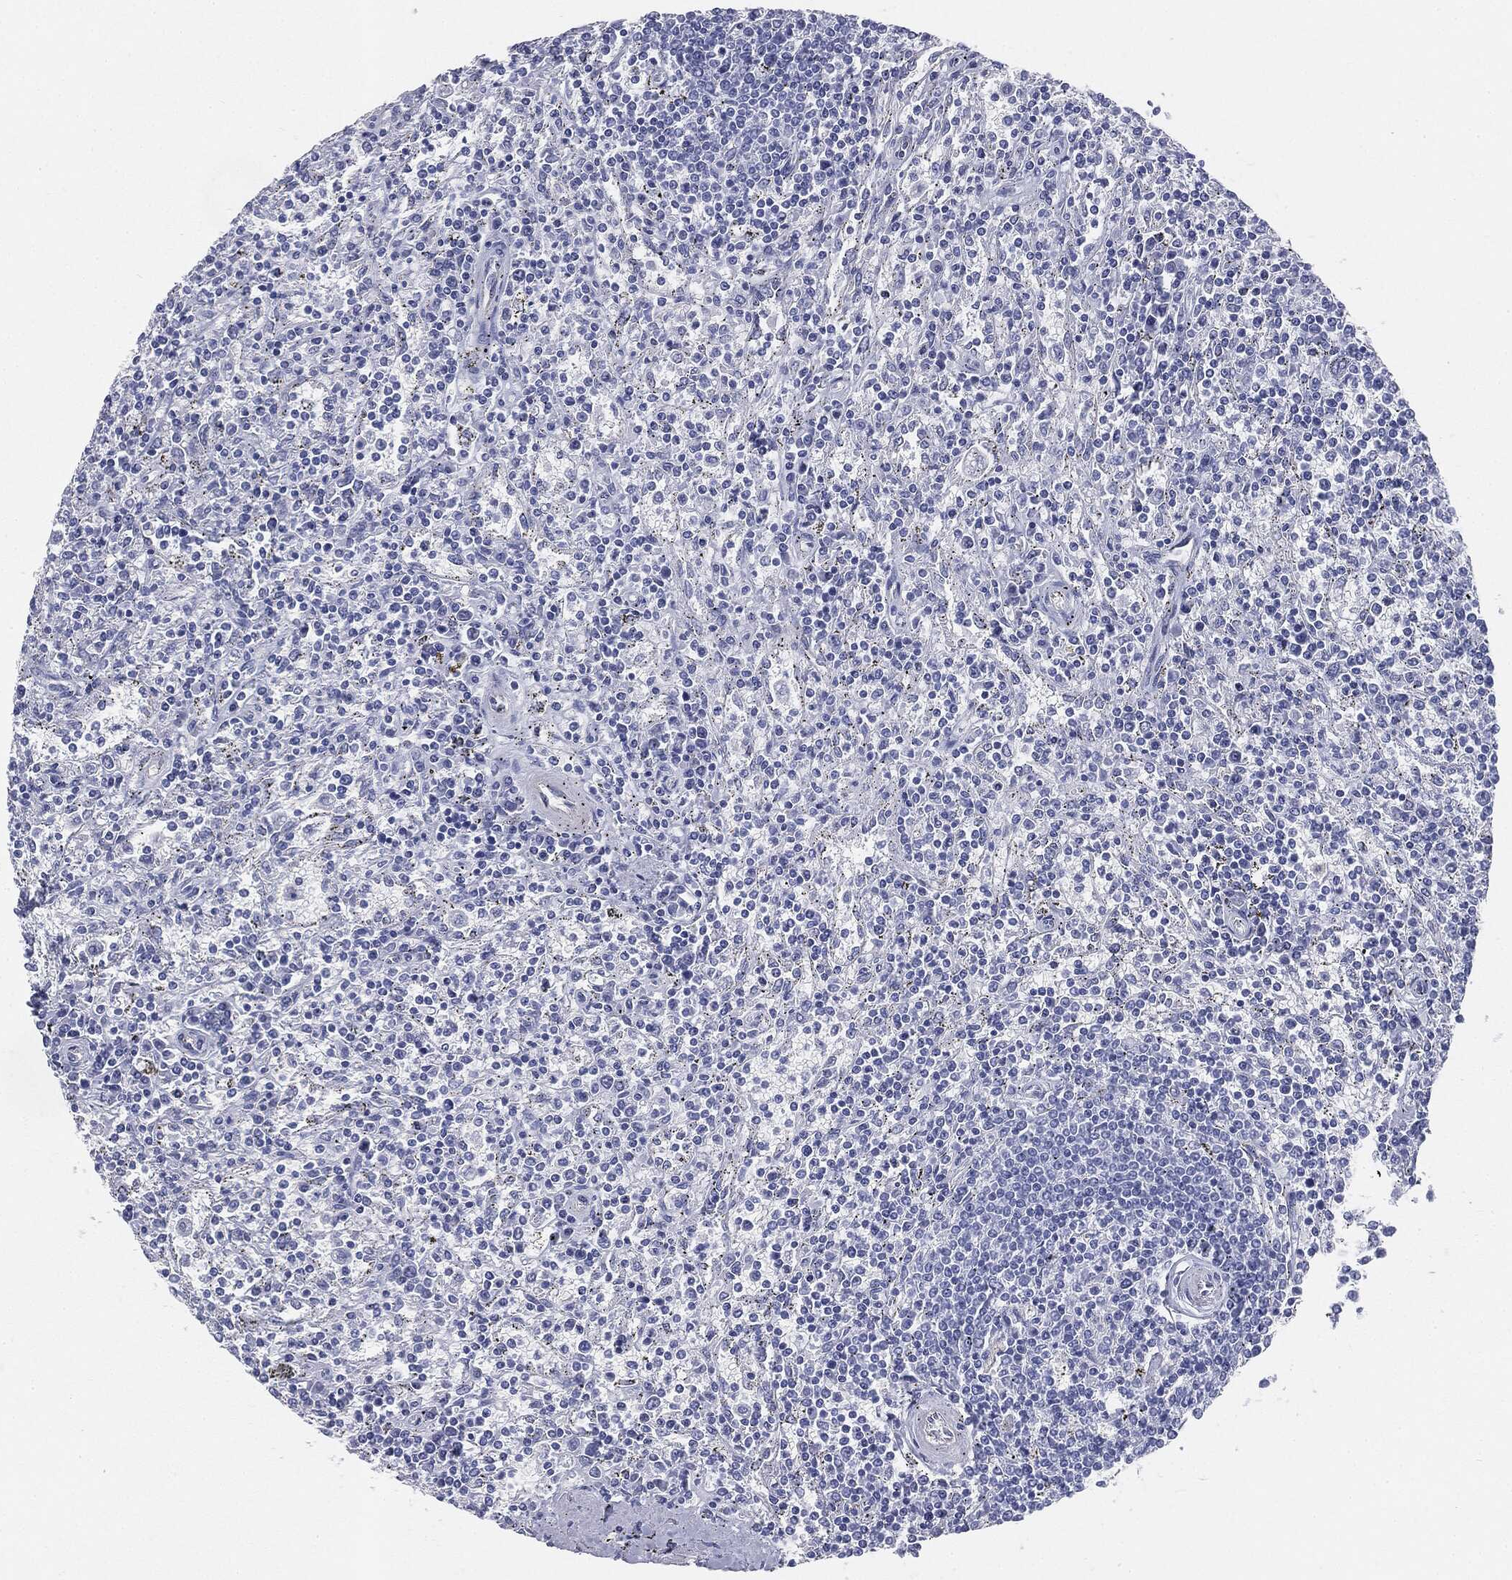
{"staining": {"intensity": "negative", "quantity": "none", "location": "none"}, "tissue": "lymphoma", "cell_type": "Tumor cells", "image_type": "cancer", "snomed": [{"axis": "morphology", "description": "Malignant lymphoma, non-Hodgkin's type, Low grade"}, {"axis": "topography", "description": "Spleen"}], "caption": "Human lymphoma stained for a protein using immunohistochemistry (IHC) demonstrates no staining in tumor cells.", "gene": "MUC5AC", "patient": {"sex": "male", "age": 62}}